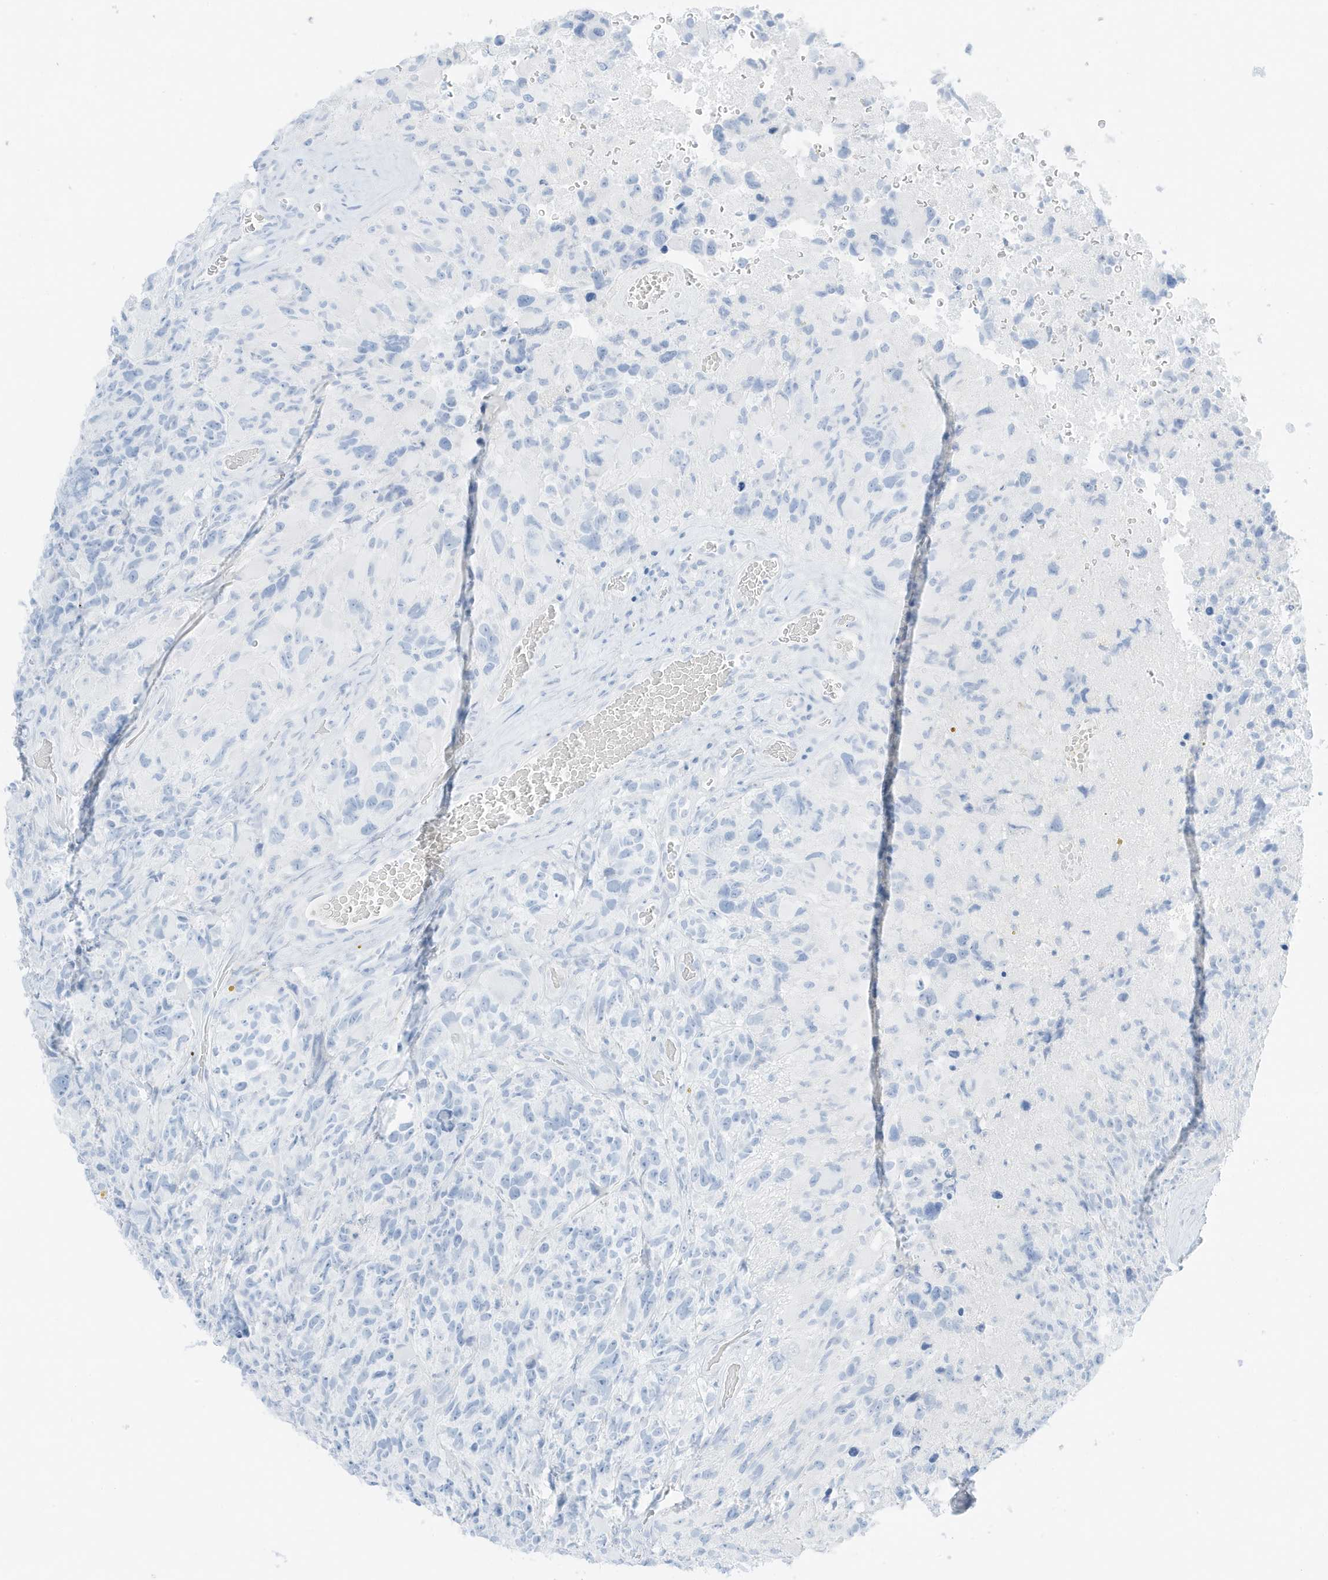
{"staining": {"intensity": "negative", "quantity": "none", "location": "none"}, "tissue": "glioma", "cell_type": "Tumor cells", "image_type": "cancer", "snomed": [{"axis": "morphology", "description": "Glioma, malignant, High grade"}, {"axis": "topography", "description": "Brain"}], "caption": "DAB (3,3'-diaminobenzidine) immunohistochemical staining of malignant high-grade glioma reveals no significant staining in tumor cells.", "gene": "SLC22A13", "patient": {"sex": "male", "age": 69}}